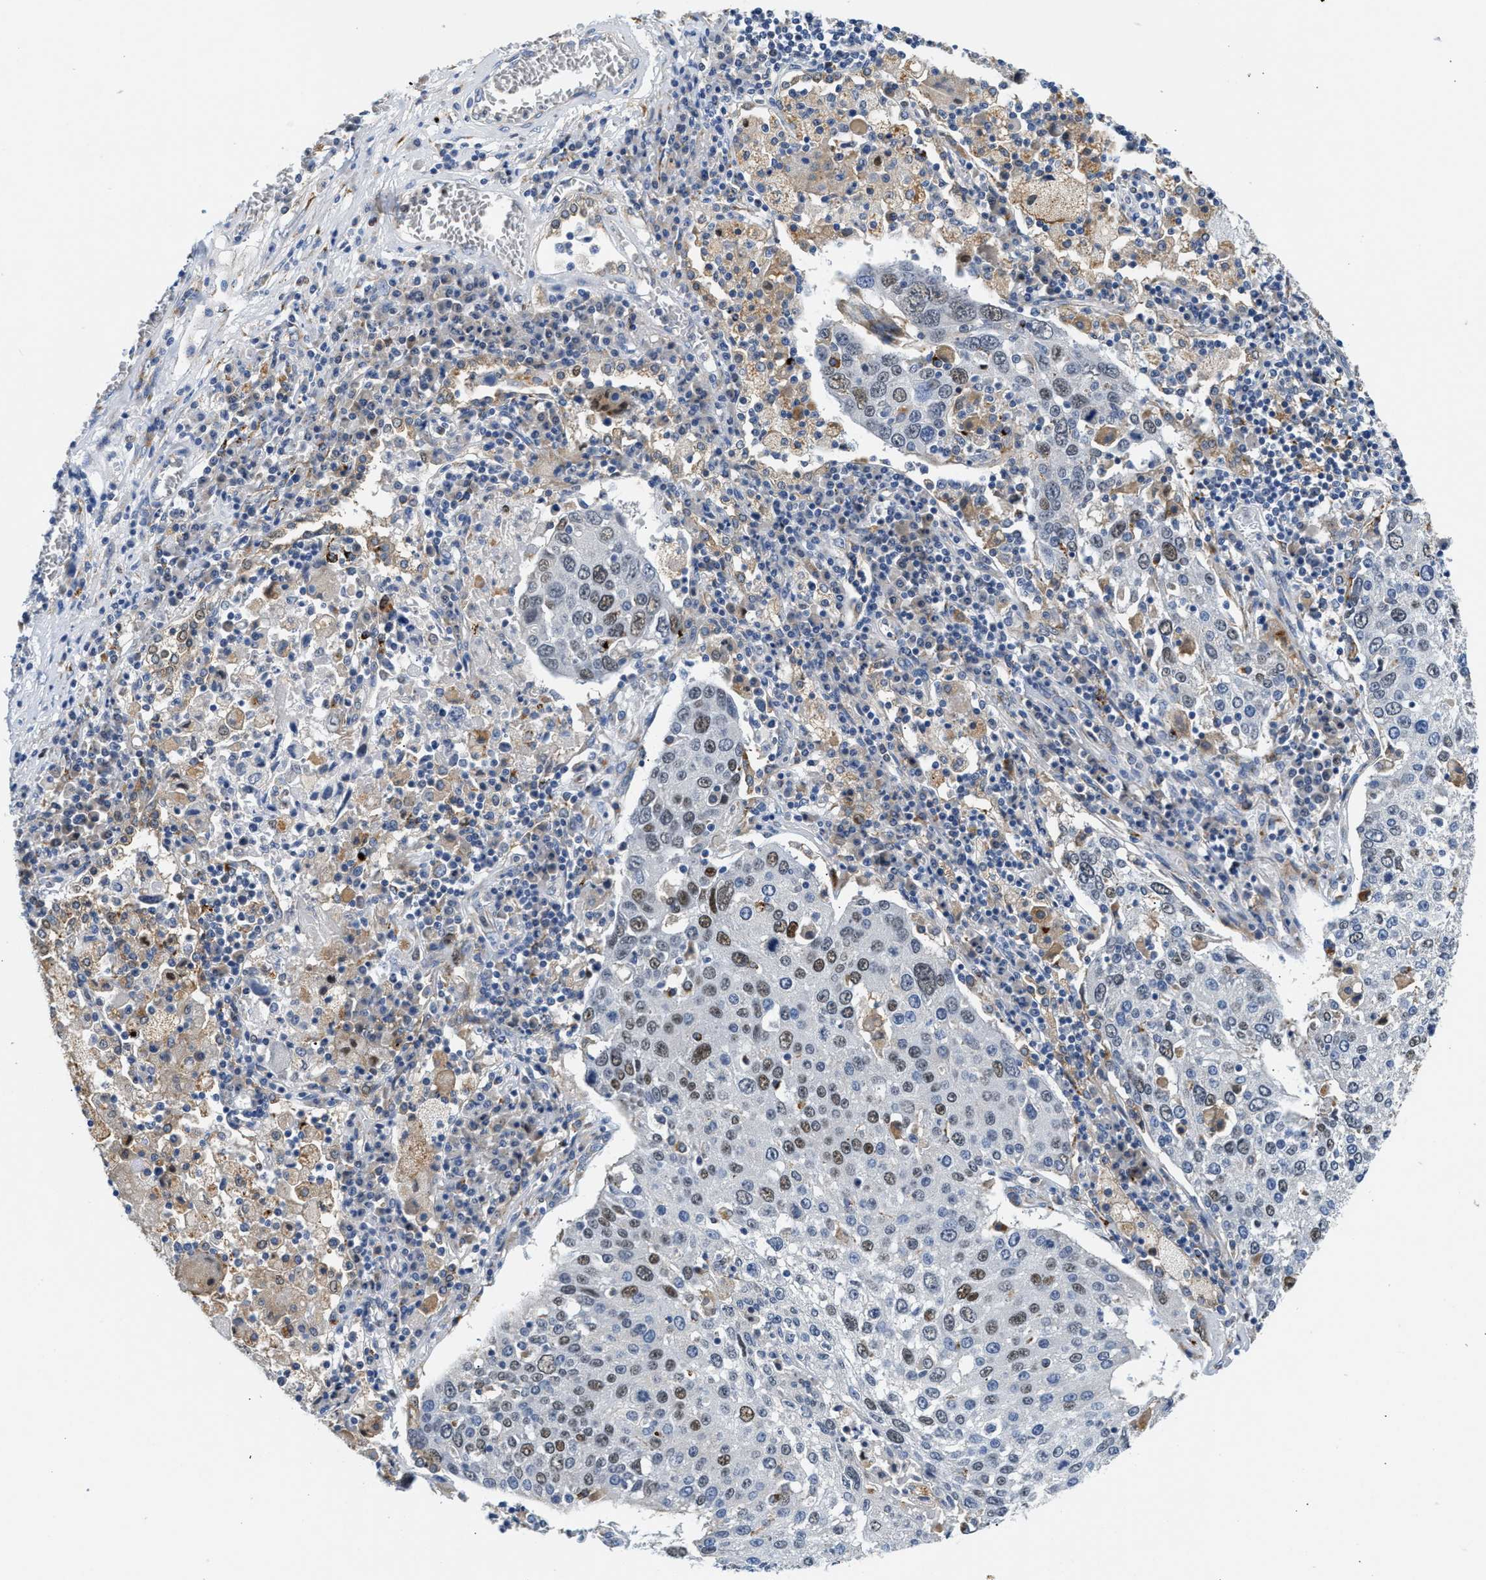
{"staining": {"intensity": "moderate", "quantity": "25%-75%", "location": "nuclear"}, "tissue": "lung cancer", "cell_type": "Tumor cells", "image_type": "cancer", "snomed": [{"axis": "morphology", "description": "Squamous cell carcinoma, NOS"}, {"axis": "topography", "description": "Lung"}], "caption": "The image reveals immunohistochemical staining of lung cancer (squamous cell carcinoma). There is moderate nuclear staining is appreciated in approximately 25%-75% of tumor cells.", "gene": "PPM1L", "patient": {"sex": "male", "age": 65}}